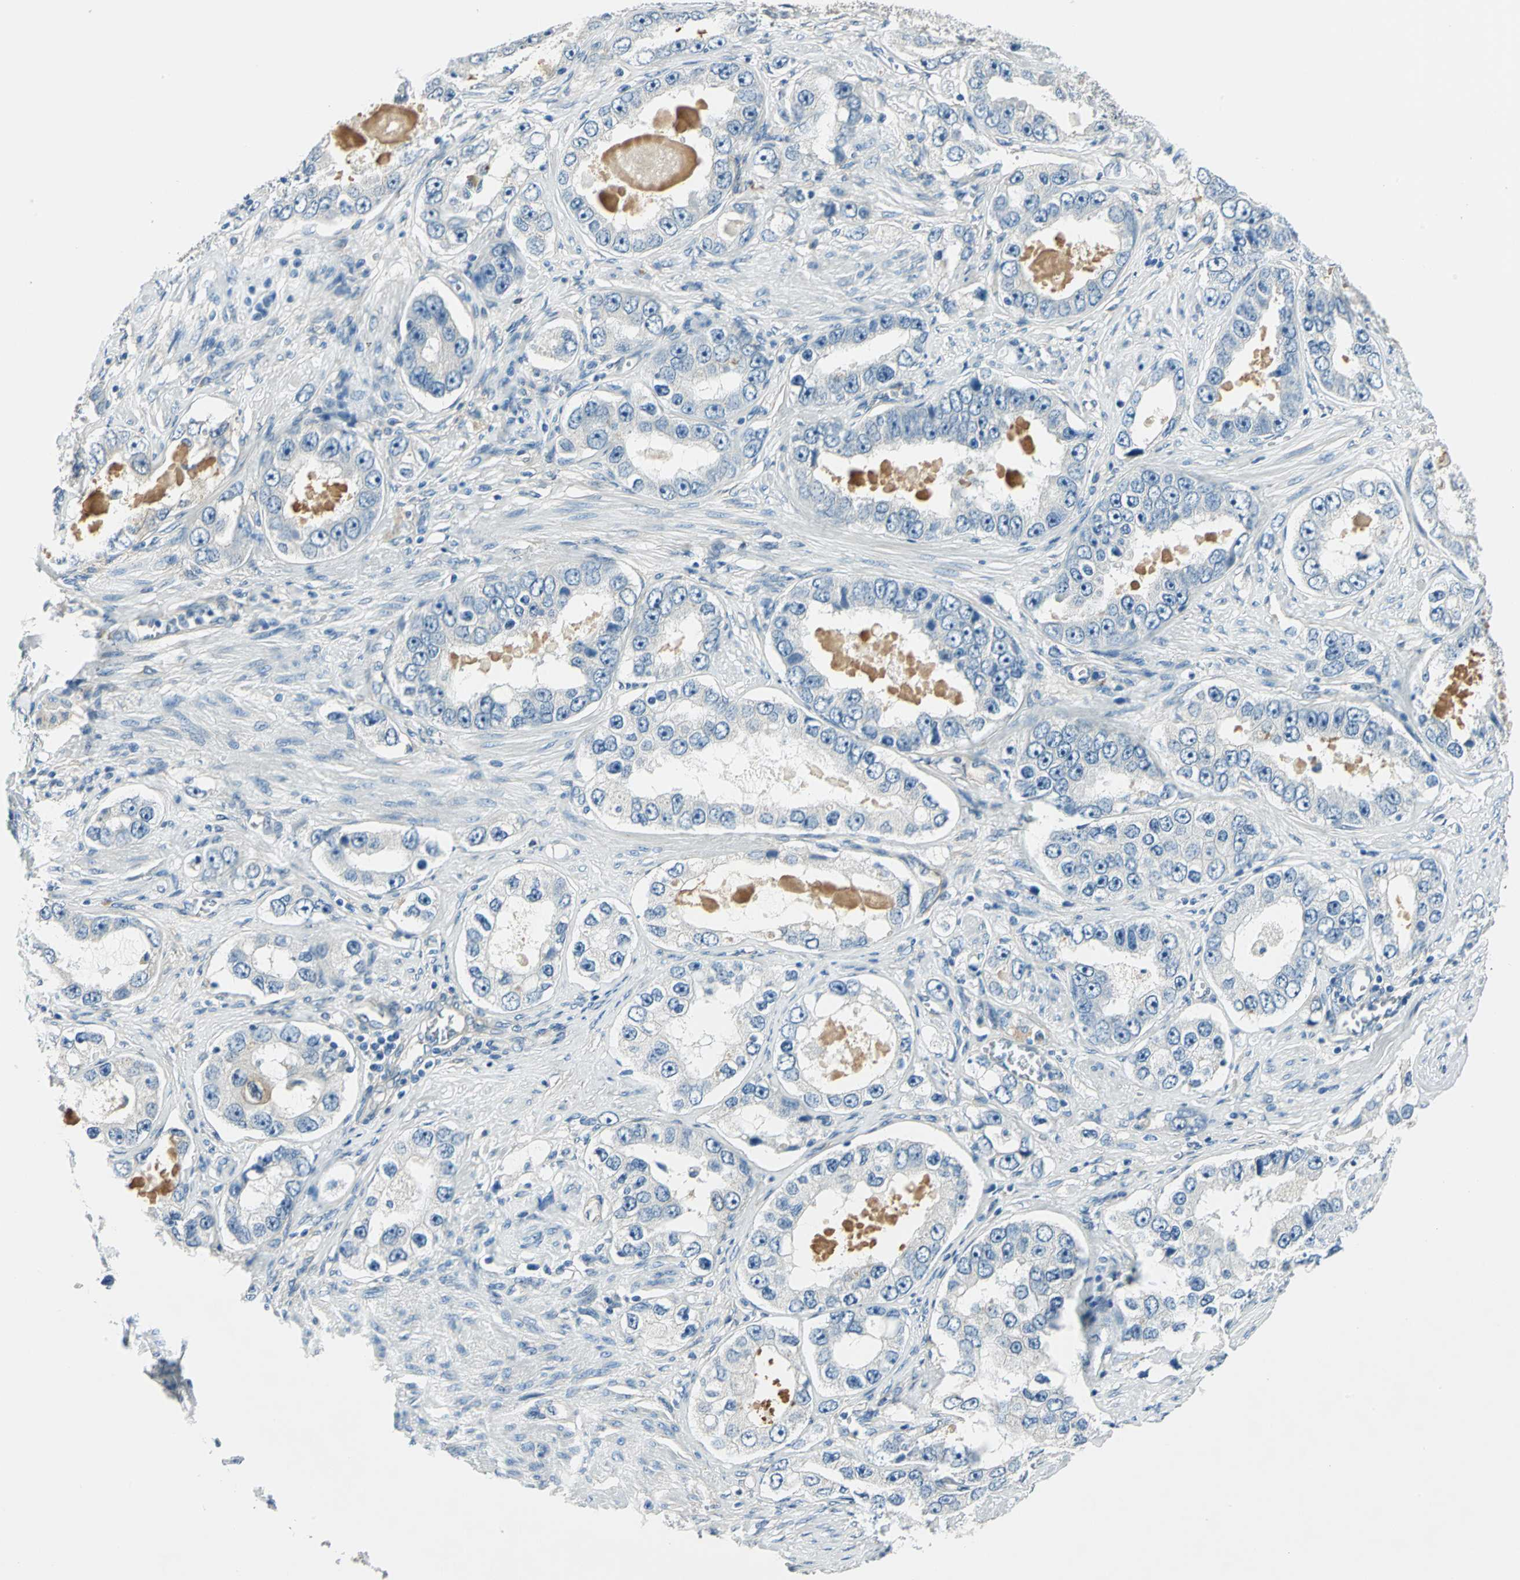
{"staining": {"intensity": "weak", "quantity": "<25%", "location": "cytoplasmic/membranous"}, "tissue": "prostate cancer", "cell_type": "Tumor cells", "image_type": "cancer", "snomed": [{"axis": "morphology", "description": "Adenocarcinoma, High grade"}, {"axis": "topography", "description": "Prostate"}], "caption": "Immunohistochemistry photomicrograph of prostate cancer stained for a protein (brown), which demonstrates no staining in tumor cells. (DAB (3,3'-diaminobenzidine) immunohistochemistry, high magnification).", "gene": "CDC42EP1", "patient": {"sex": "male", "age": 63}}